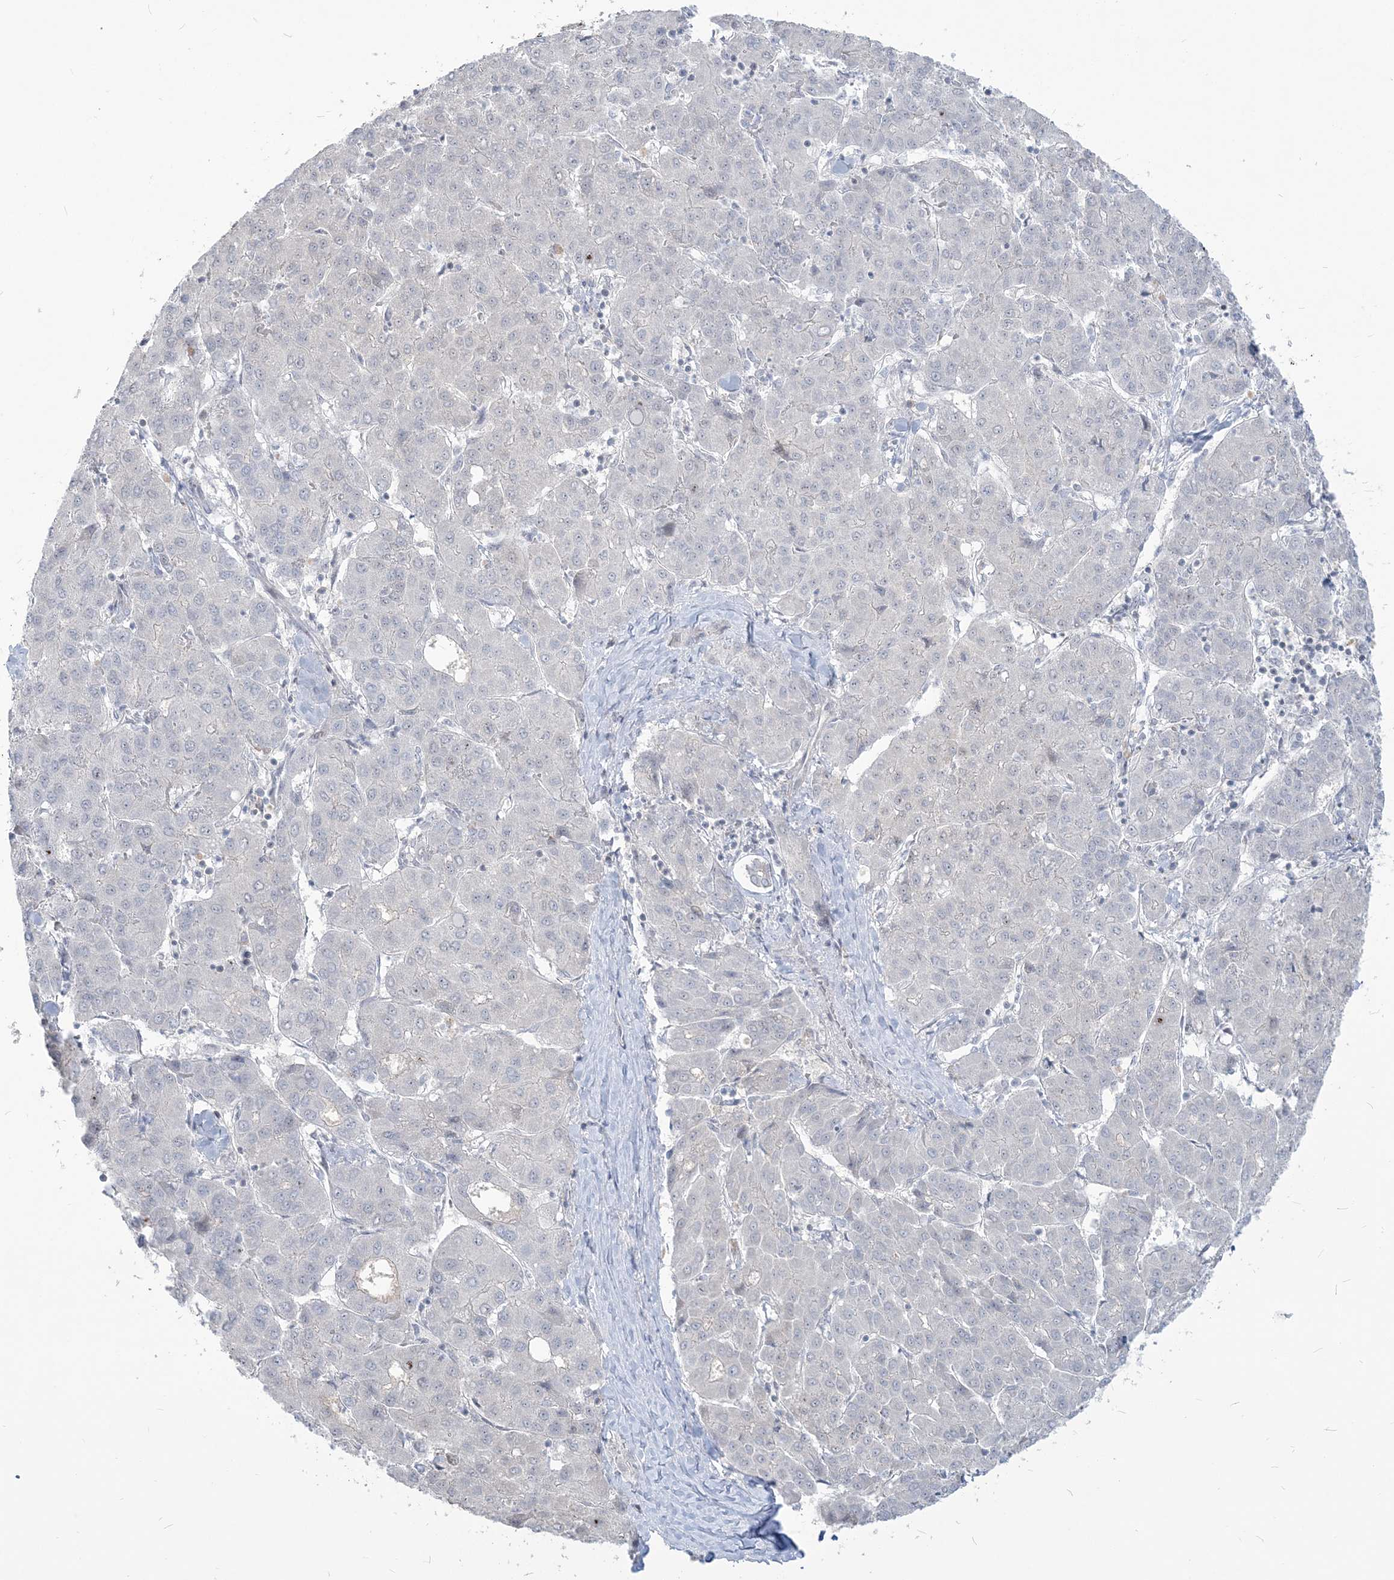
{"staining": {"intensity": "negative", "quantity": "none", "location": "none"}, "tissue": "liver cancer", "cell_type": "Tumor cells", "image_type": "cancer", "snomed": [{"axis": "morphology", "description": "Carcinoma, Hepatocellular, NOS"}, {"axis": "topography", "description": "Liver"}], "caption": "High power microscopy photomicrograph of an immunohistochemistry micrograph of hepatocellular carcinoma (liver), revealing no significant positivity in tumor cells.", "gene": "SDAD1", "patient": {"sex": "male", "age": 65}}